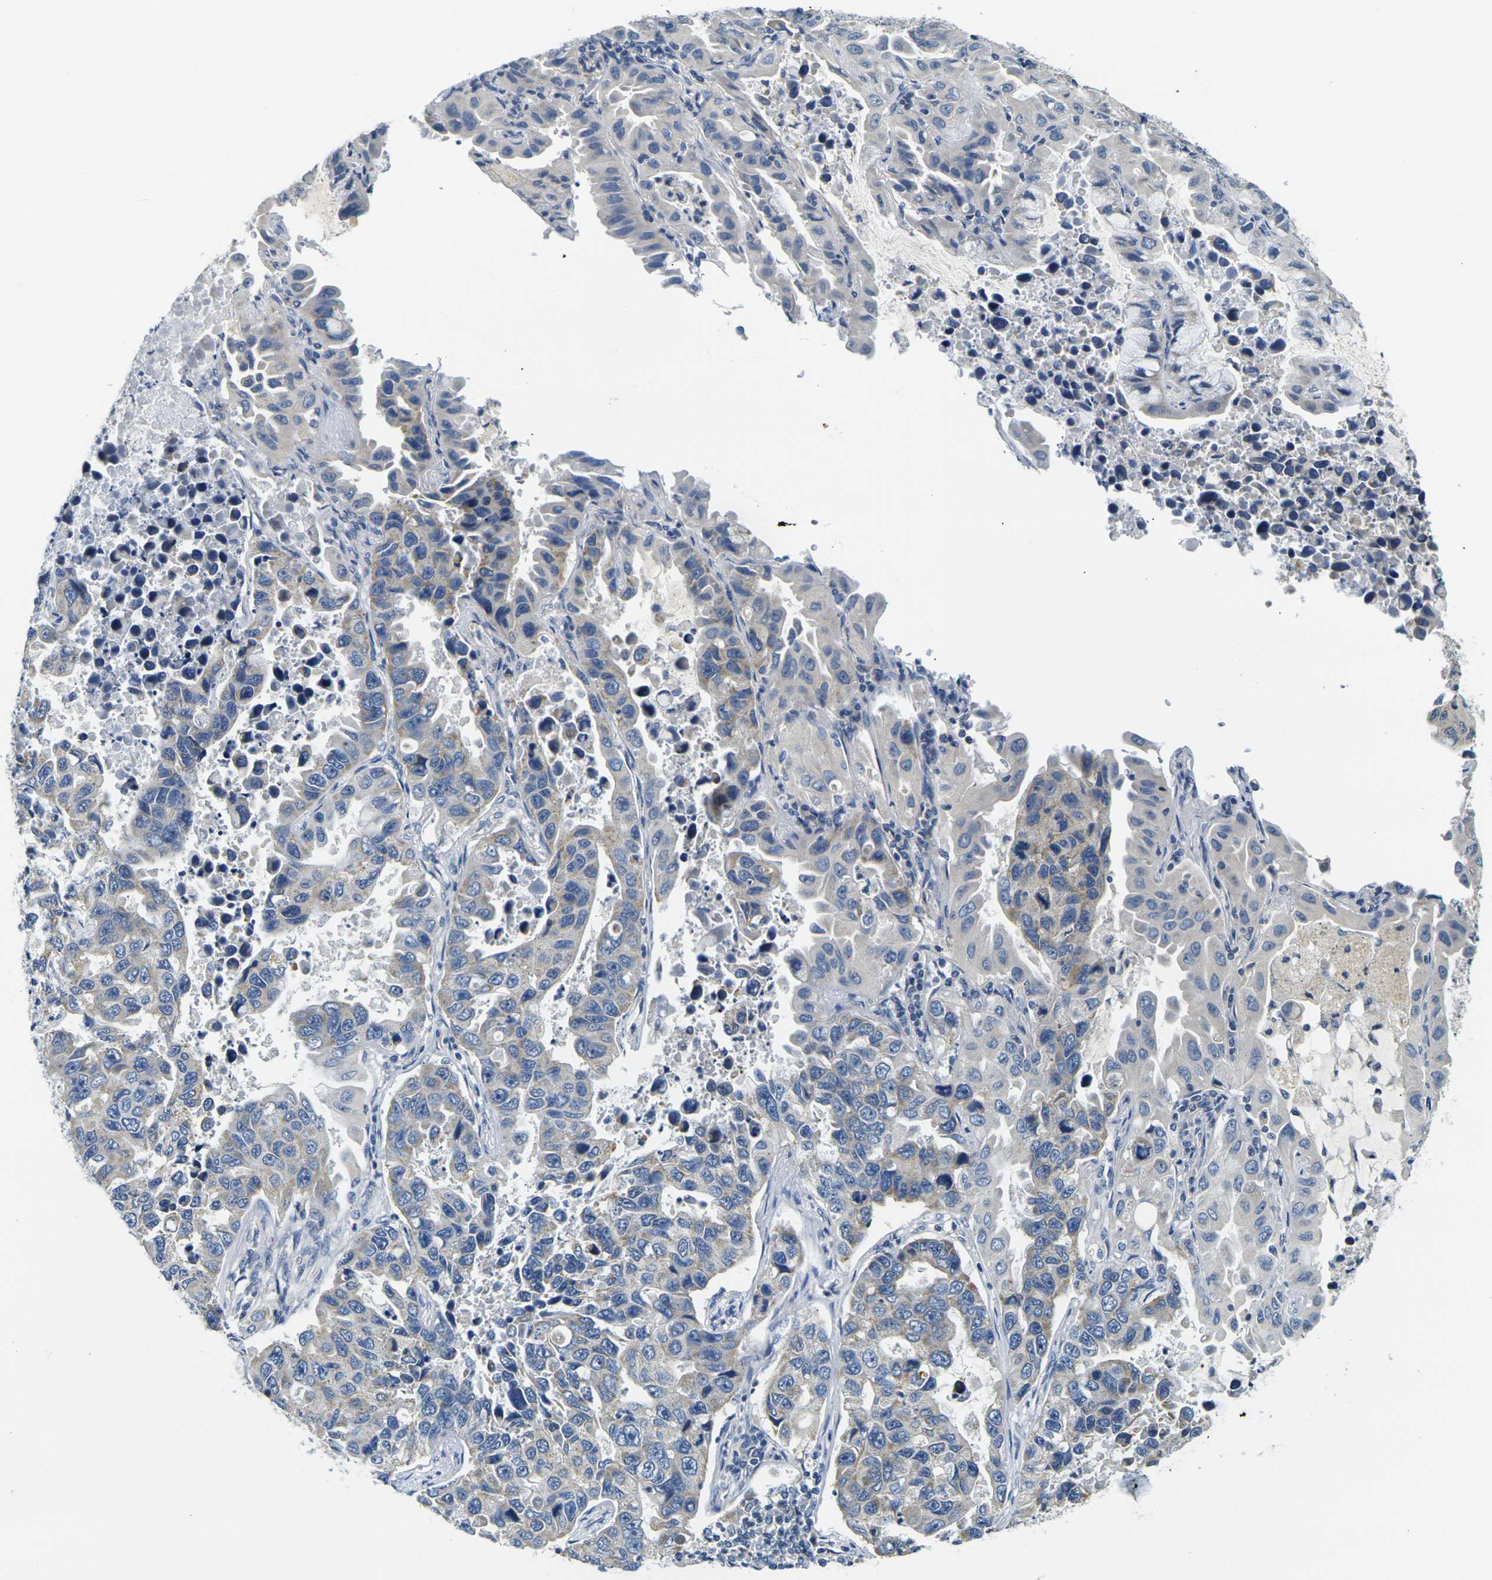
{"staining": {"intensity": "weak", "quantity": "<25%", "location": "cytoplasmic/membranous"}, "tissue": "lung cancer", "cell_type": "Tumor cells", "image_type": "cancer", "snomed": [{"axis": "morphology", "description": "Adenocarcinoma, NOS"}, {"axis": "topography", "description": "Lung"}], "caption": "Immunohistochemistry (IHC) of human adenocarcinoma (lung) reveals no positivity in tumor cells.", "gene": "SHISAL2B", "patient": {"sex": "male", "age": 64}}